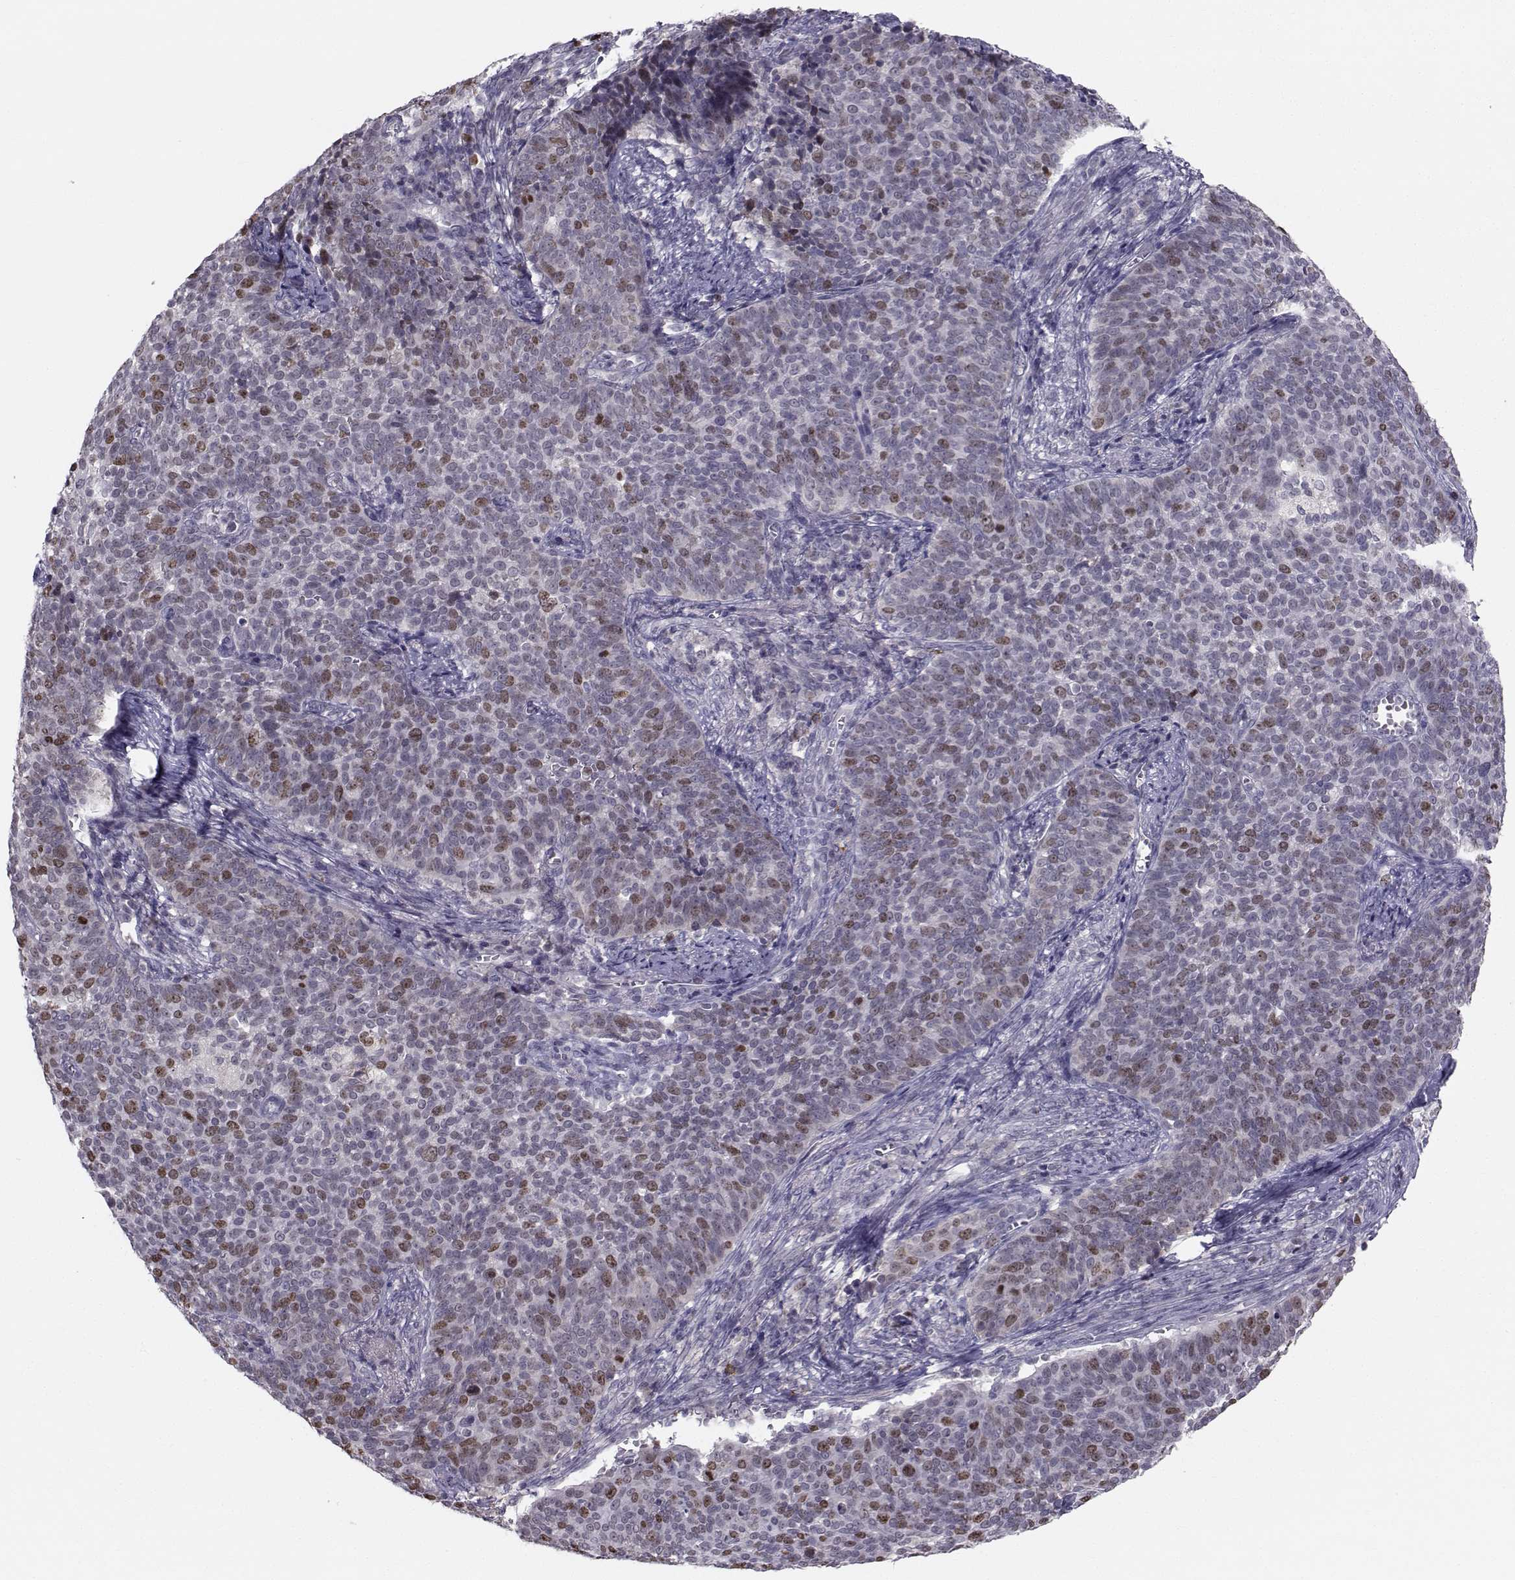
{"staining": {"intensity": "moderate", "quantity": "25%-75%", "location": "nuclear"}, "tissue": "cervical cancer", "cell_type": "Tumor cells", "image_type": "cancer", "snomed": [{"axis": "morphology", "description": "Squamous cell carcinoma, NOS"}, {"axis": "topography", "description": "Cervix"}], "caption": "This photomicrograph demonstrates cervical squamous cell carcinoma stained with immunohistochemistry (IHC) to label a protein in brown. The nuclear of tumor cells show moderate positivity for the protein. Nuclei are counter-stained blue.", "gene": "LRP8", "patient": {"sex": "female", "age": 39}}